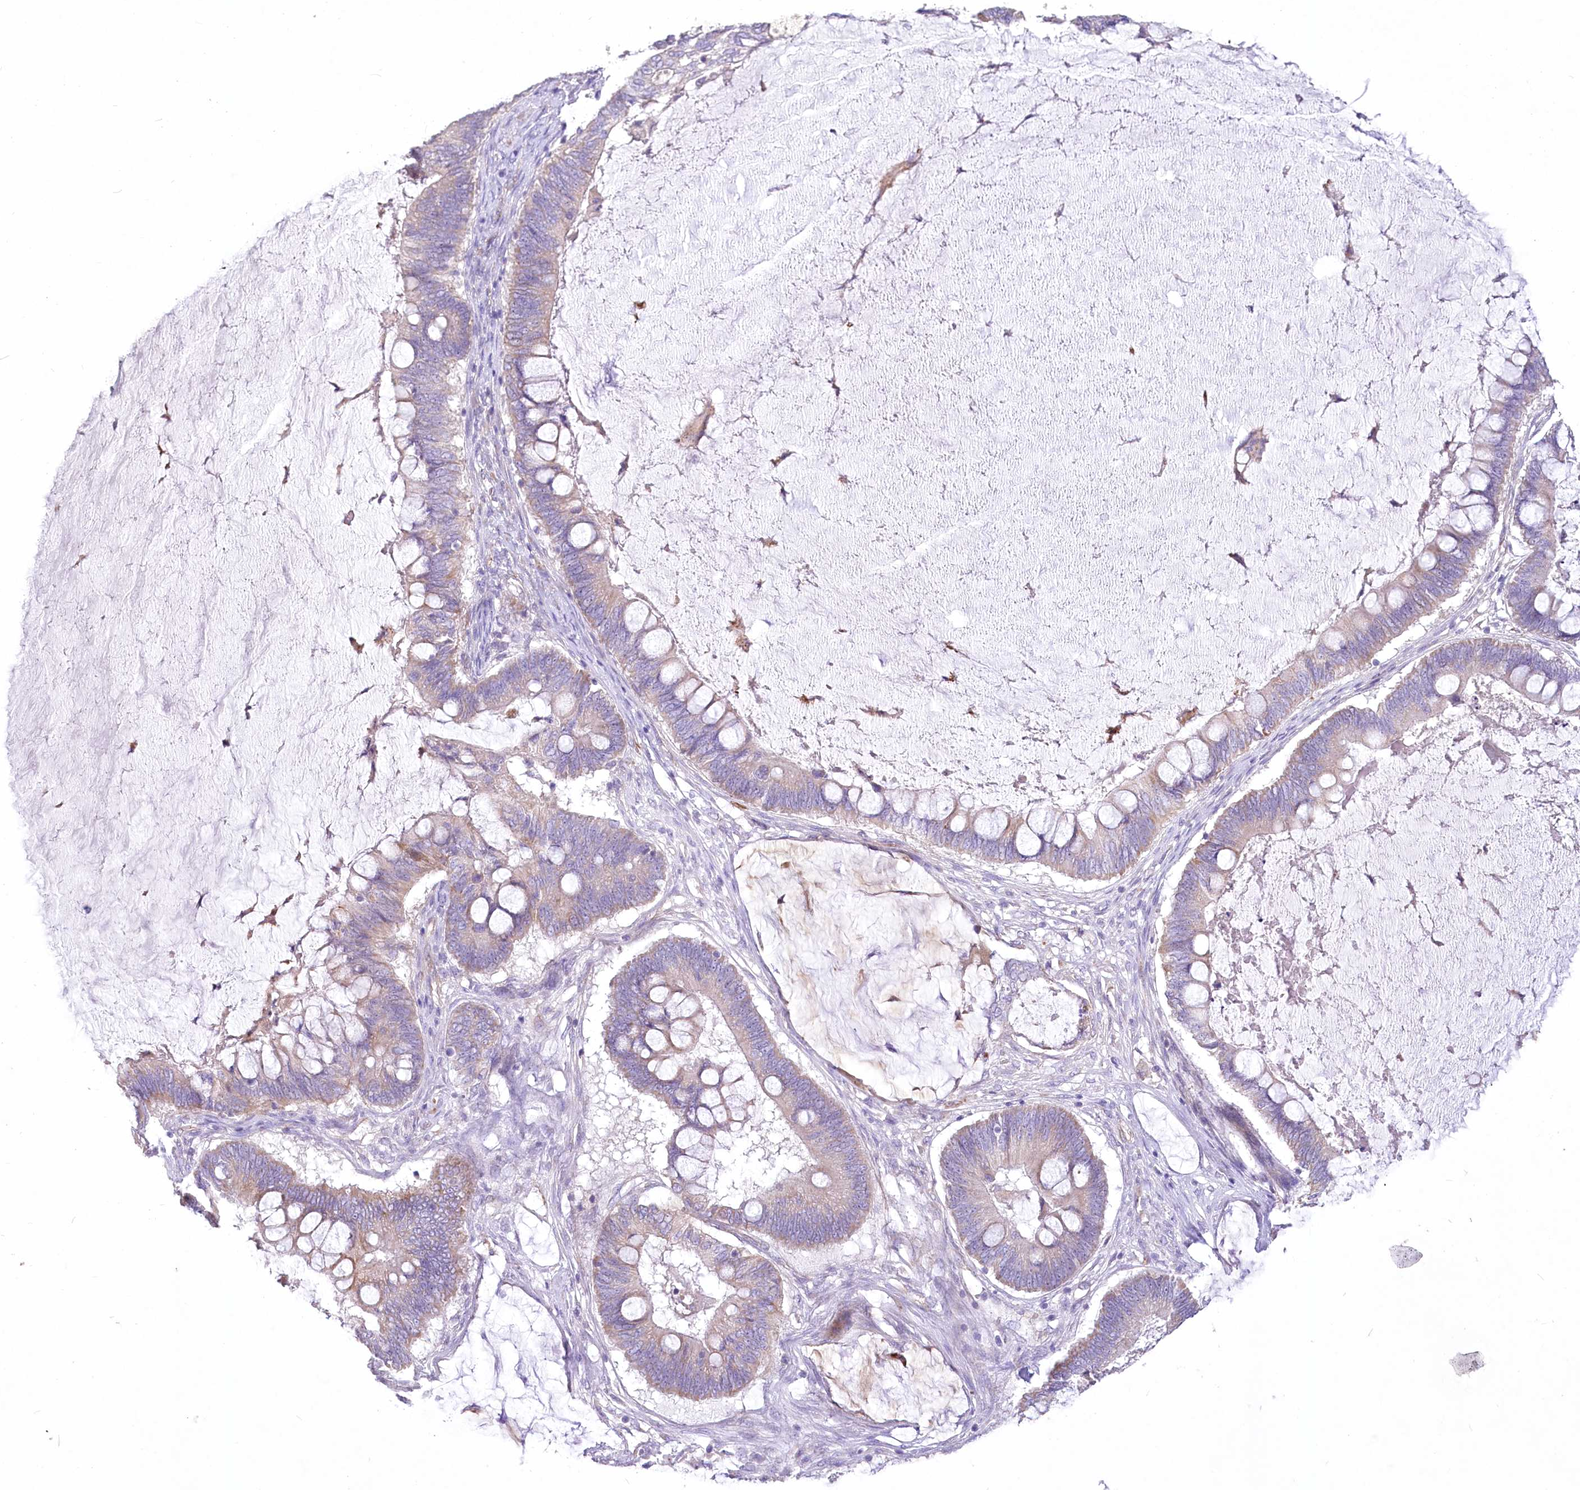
{"staining": {"intensity": "weak", "quantity": "<25%", "location": "cytoplasmic/membranous"}, "tissue": "ovarian cancer", "cell_type": "Tumor cells", "image_type": "cancer", "snomed": [{"axis": "morphology", "description": "Cystadenocarcinoma, mucinous, NOS"}, {"axis": "topography", "description": "Ovary"}], "caption": "DAB (3,3'-diaminobenzidine) immunohistochemical staining of human ovarian mucinous cystadenocarcinoma shows no significant expression in tumor cells. Nuclei are stained in blue.", "gene": "ANGPTL3", "patient": {"sex": "female", "age": 61}}